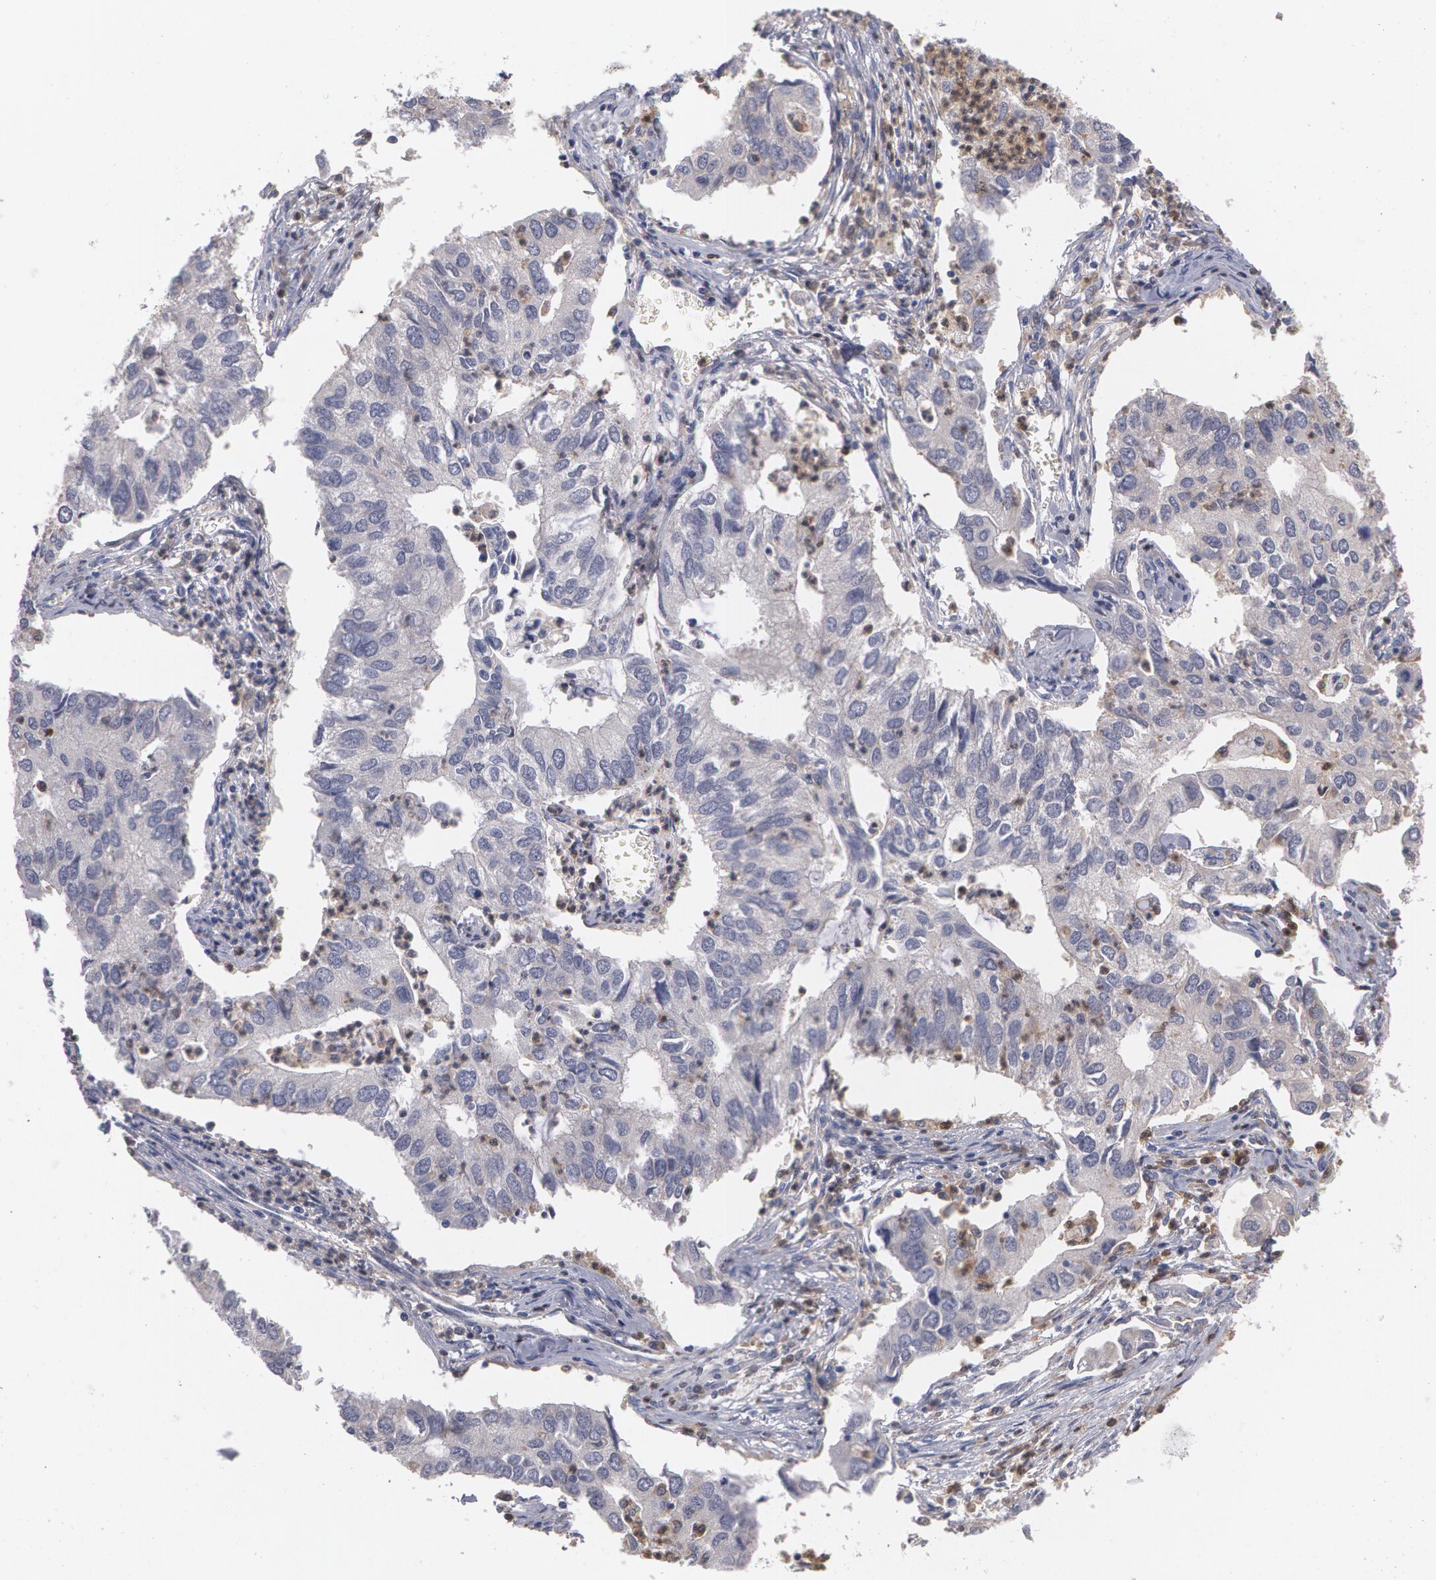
{"staining": {"intensity": "weak", "quantity": "25%-75%", "location": "cytoplasmic/membranous"}, "tissue": "lung cancer", "cell_type": "Tumor cells", "image_type": "cancer", "snomed": [{"axis": "morphology", "description": "Adenocarcinoma, NOS"}, {"axis": "topography", "description": "Lung"}], "caption": "Weak cytoplasmic/membranous protein expression is appreciated in about 25%-75% of tumor cells in lung cancer (adenocarcinoma).", "gene": "SYK", "patient": {"sex": "male", "age": 48}}